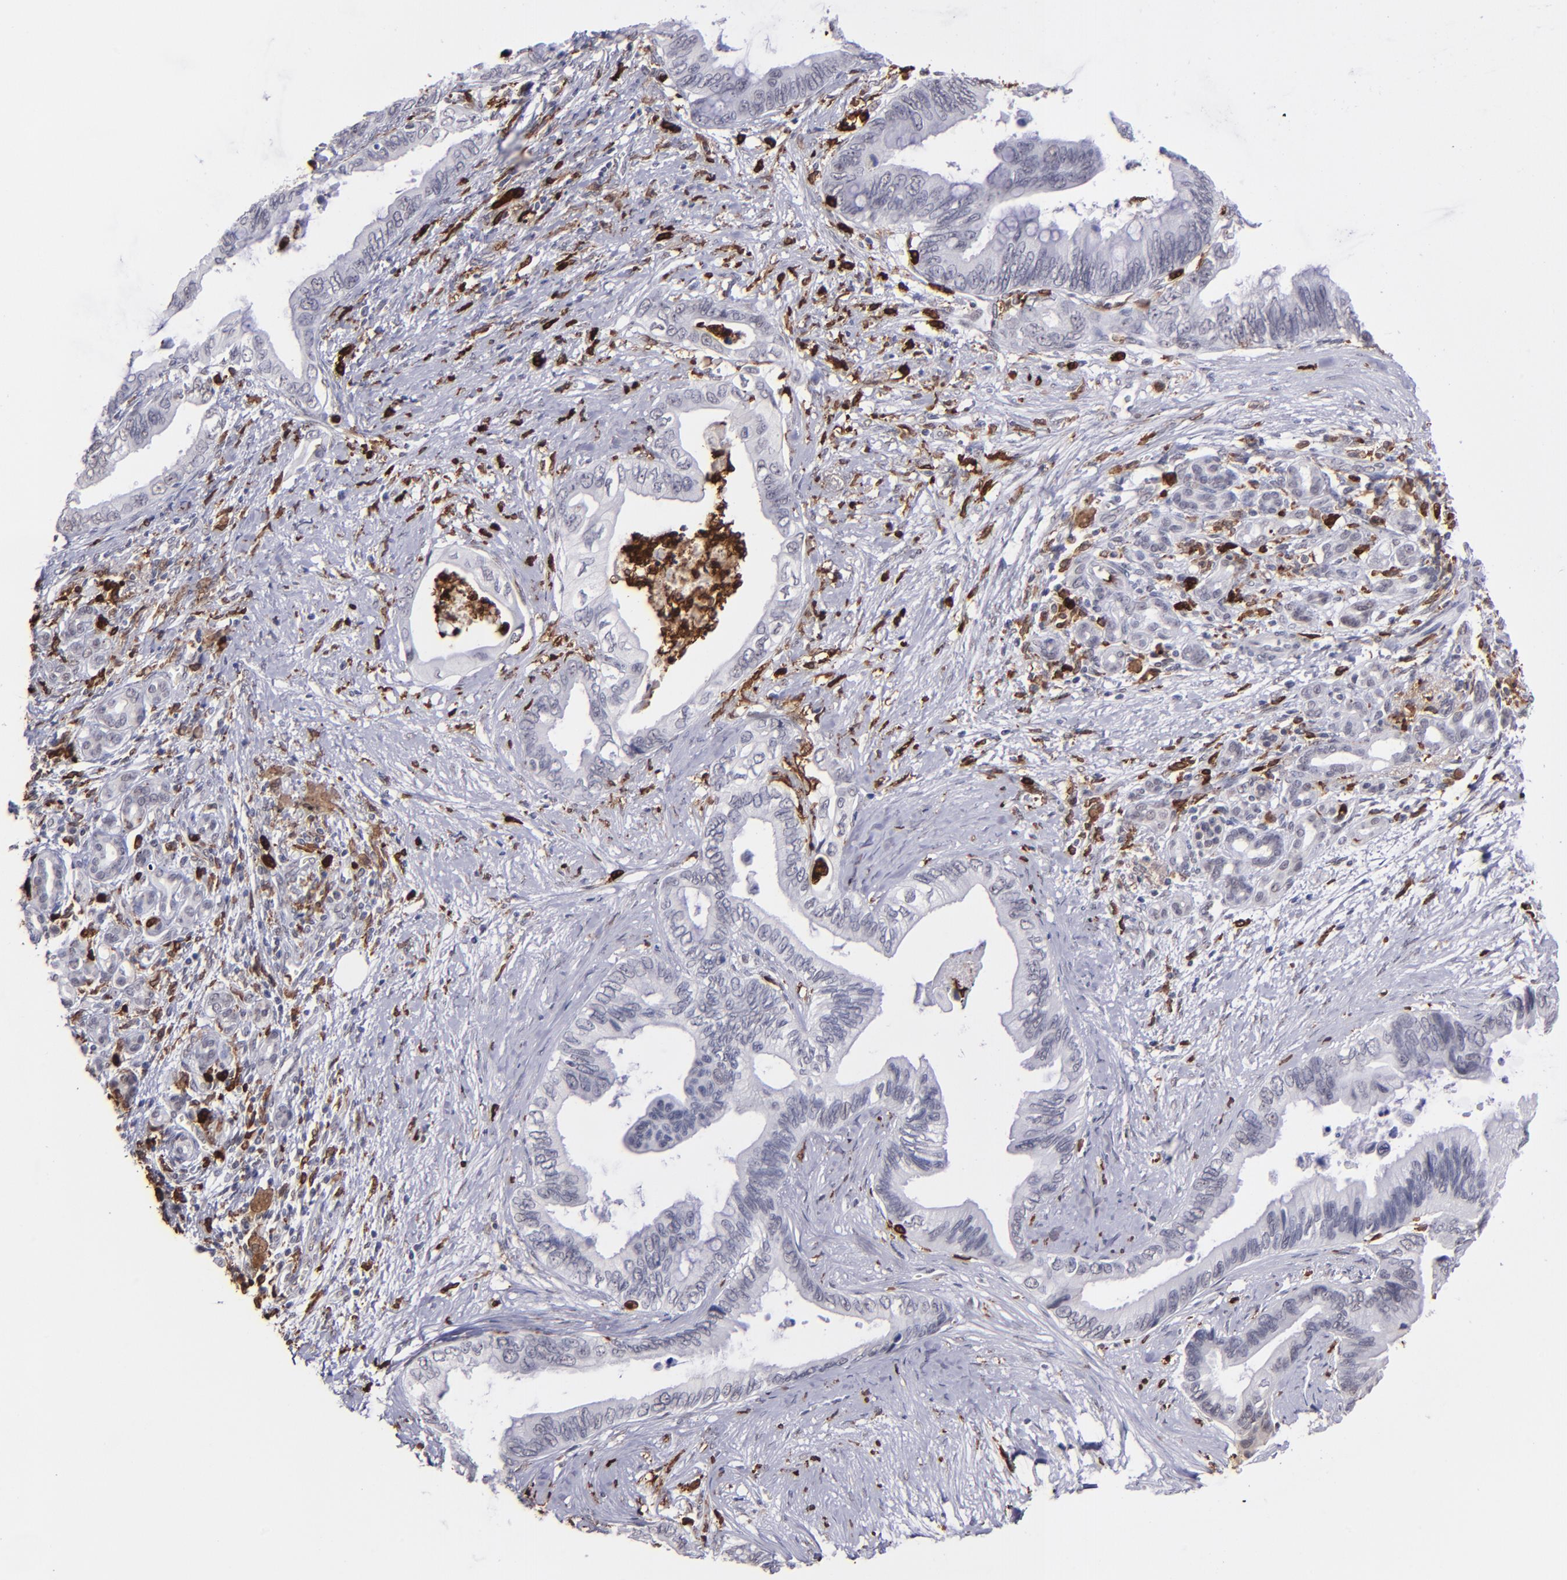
{"staining": {"intensity": "negative", "quantity": "none", "location": "none"}, "tissue": "pancreatic cancer", "cell_type": "Tumor cells", "image_type": "cancer", "snomed": [{"axis": "morphology", "description": "Adenocarcinoma, NOS"}, {"axis": "topography", "description": "Pancreas"}], "caption": "There is no significant positivity in tumor cells of pancreatic adenocarcinoma.", "gene": "NCF2", "patient": {"sex": "female", "age": 66}}